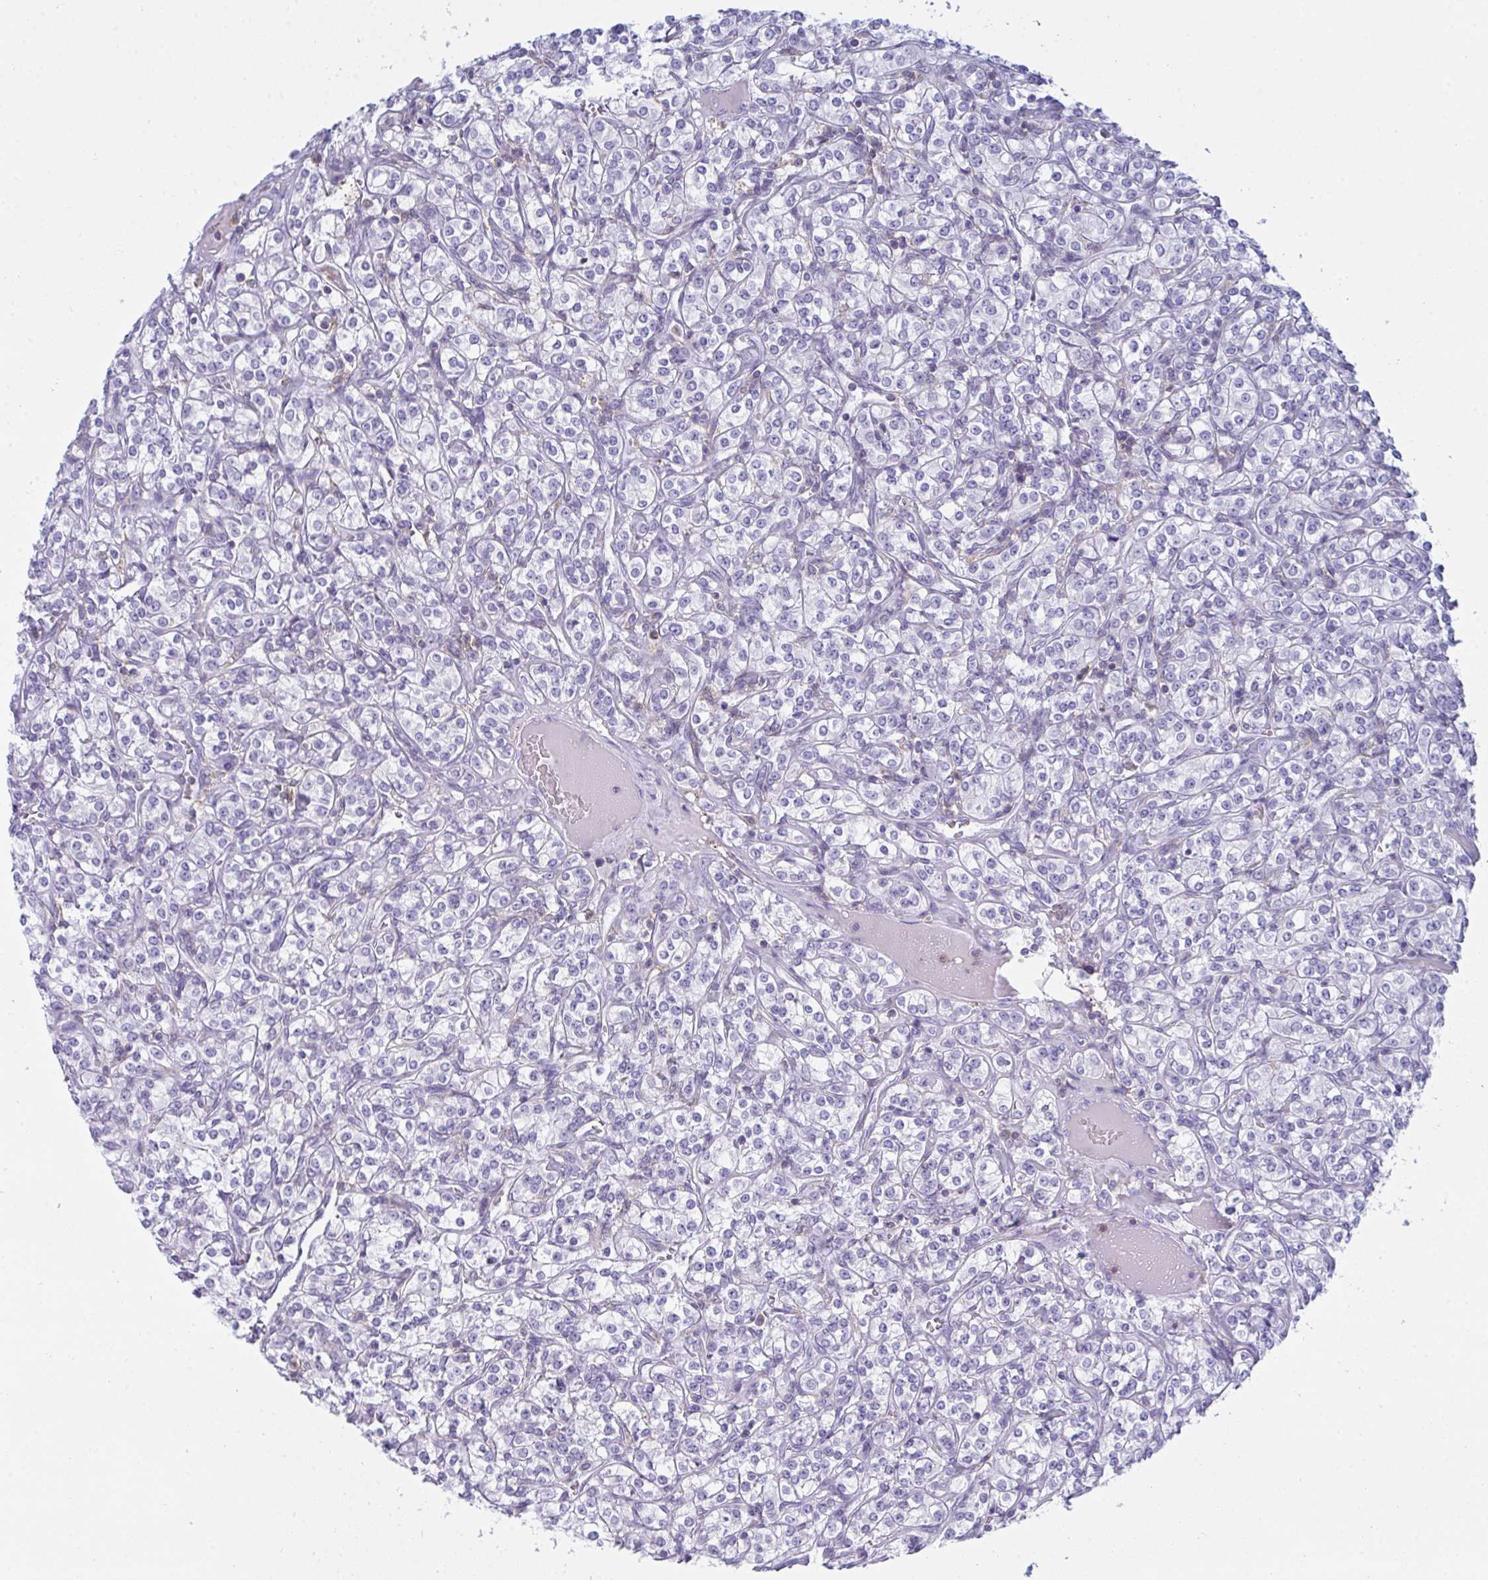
{"staining": {"intensity": "negative", "quantity": "none", "location": "none"}, "tissue": "renal cancer", "cell_type": "Tumor cells", "image_type": "cancer", "snomed": [{"axis": "morphology", "description": "Adenocarcinoma, NOS"}, {"axis": "topography", "description": "Kidney"}], "caption": "The photomicrograph reveals no staining of tumor cells in renal cancer (adenocarcinoma).", "gene": "MYO1F", "patient": {"sex": "male", "age": 77}}